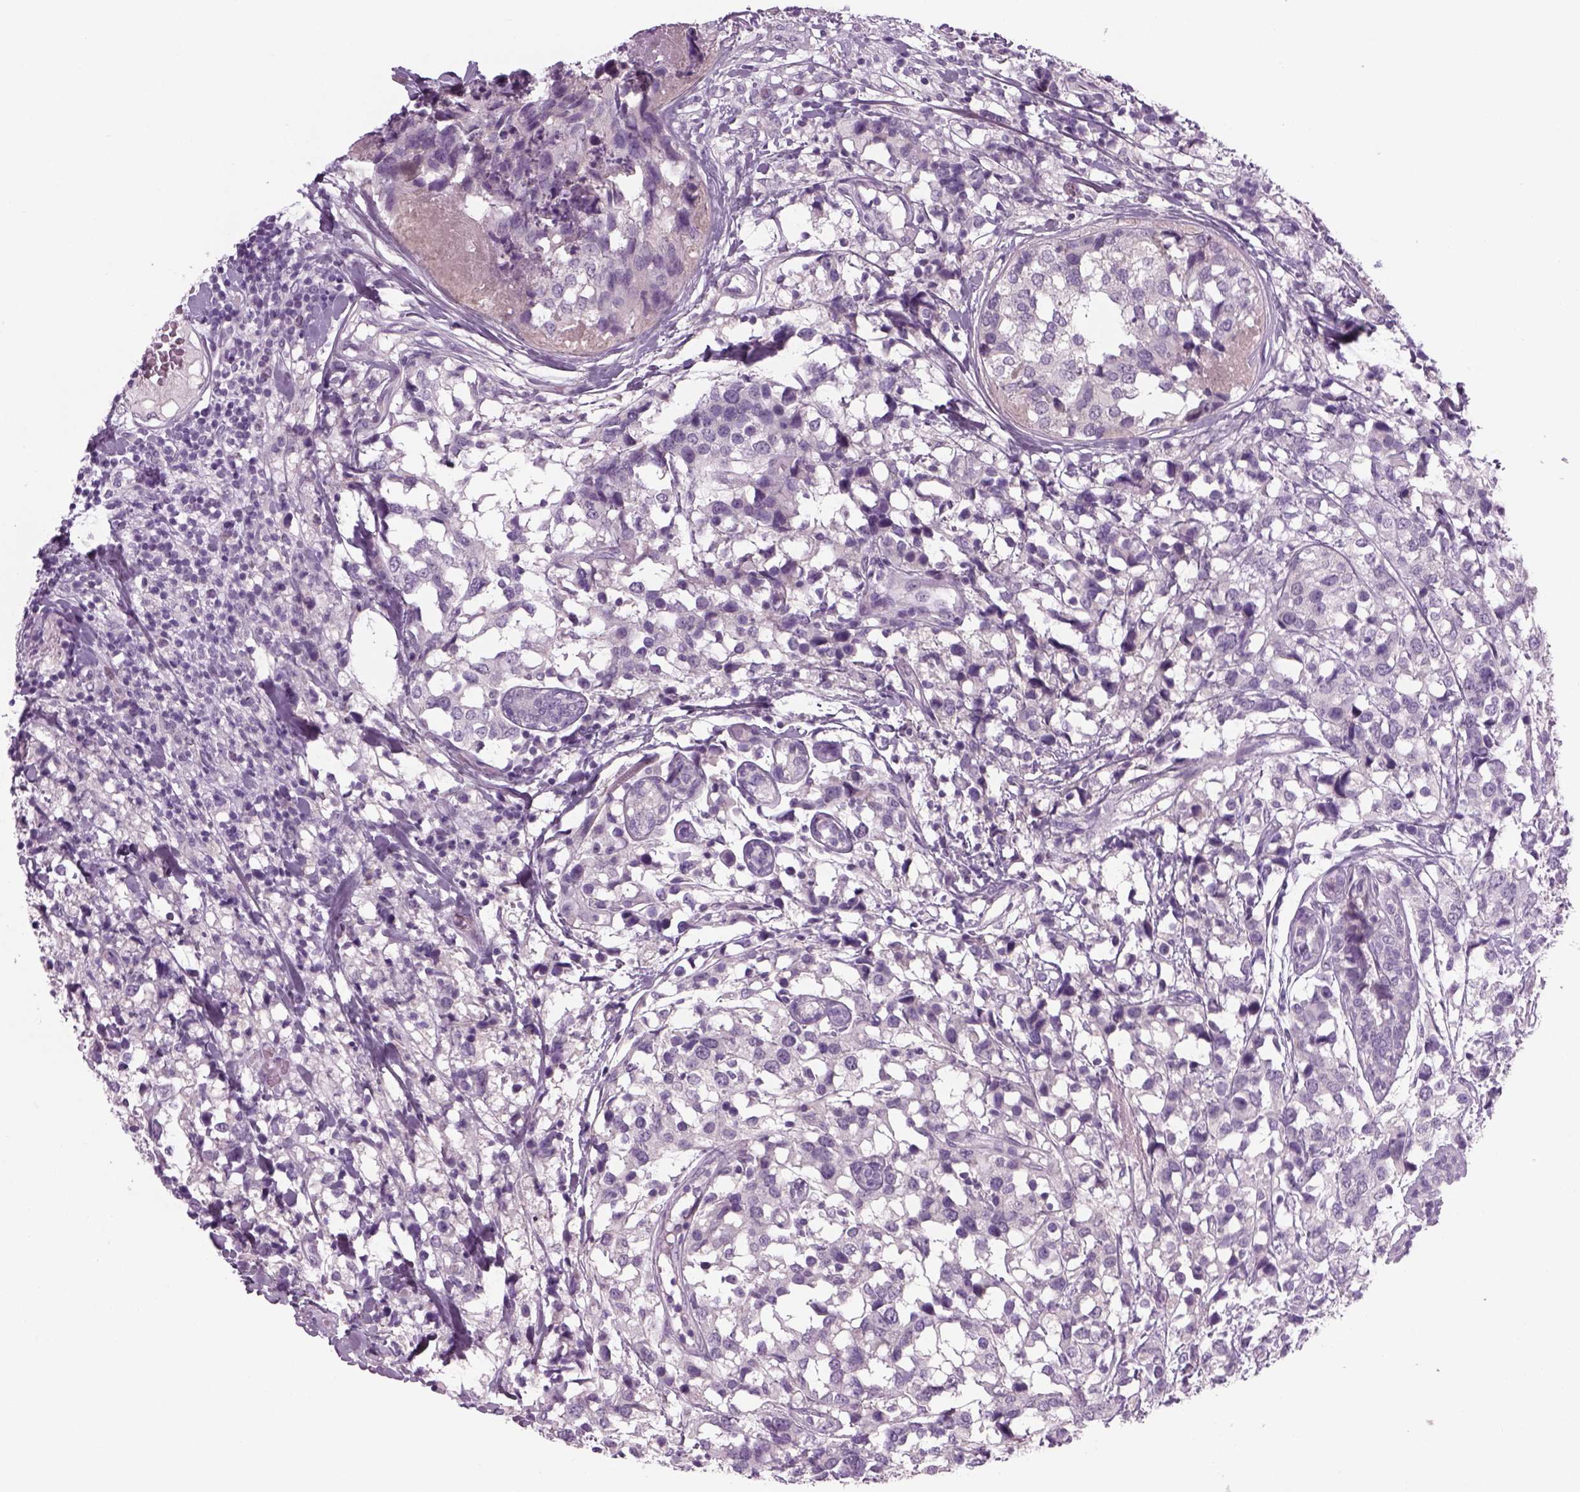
{"staining": {"intensity": "negative", "quantity": "none", "location": "none"}, "tissue": "breast cancer", "cell_type": "Tumor cells", "image_type": "cancer", "snomed": [{"axis": "morphology", "description": "Lobular carcinoma"}, {"axis": "topography", "description": "Breast"}], "caption": "A high-resolution micrograph shows IHC staining of breast lobular carcinoma, which shows no significant expression in tumor cells.", "gene": "MDH1B", "patient": {"sex": "female", "age": 59}}